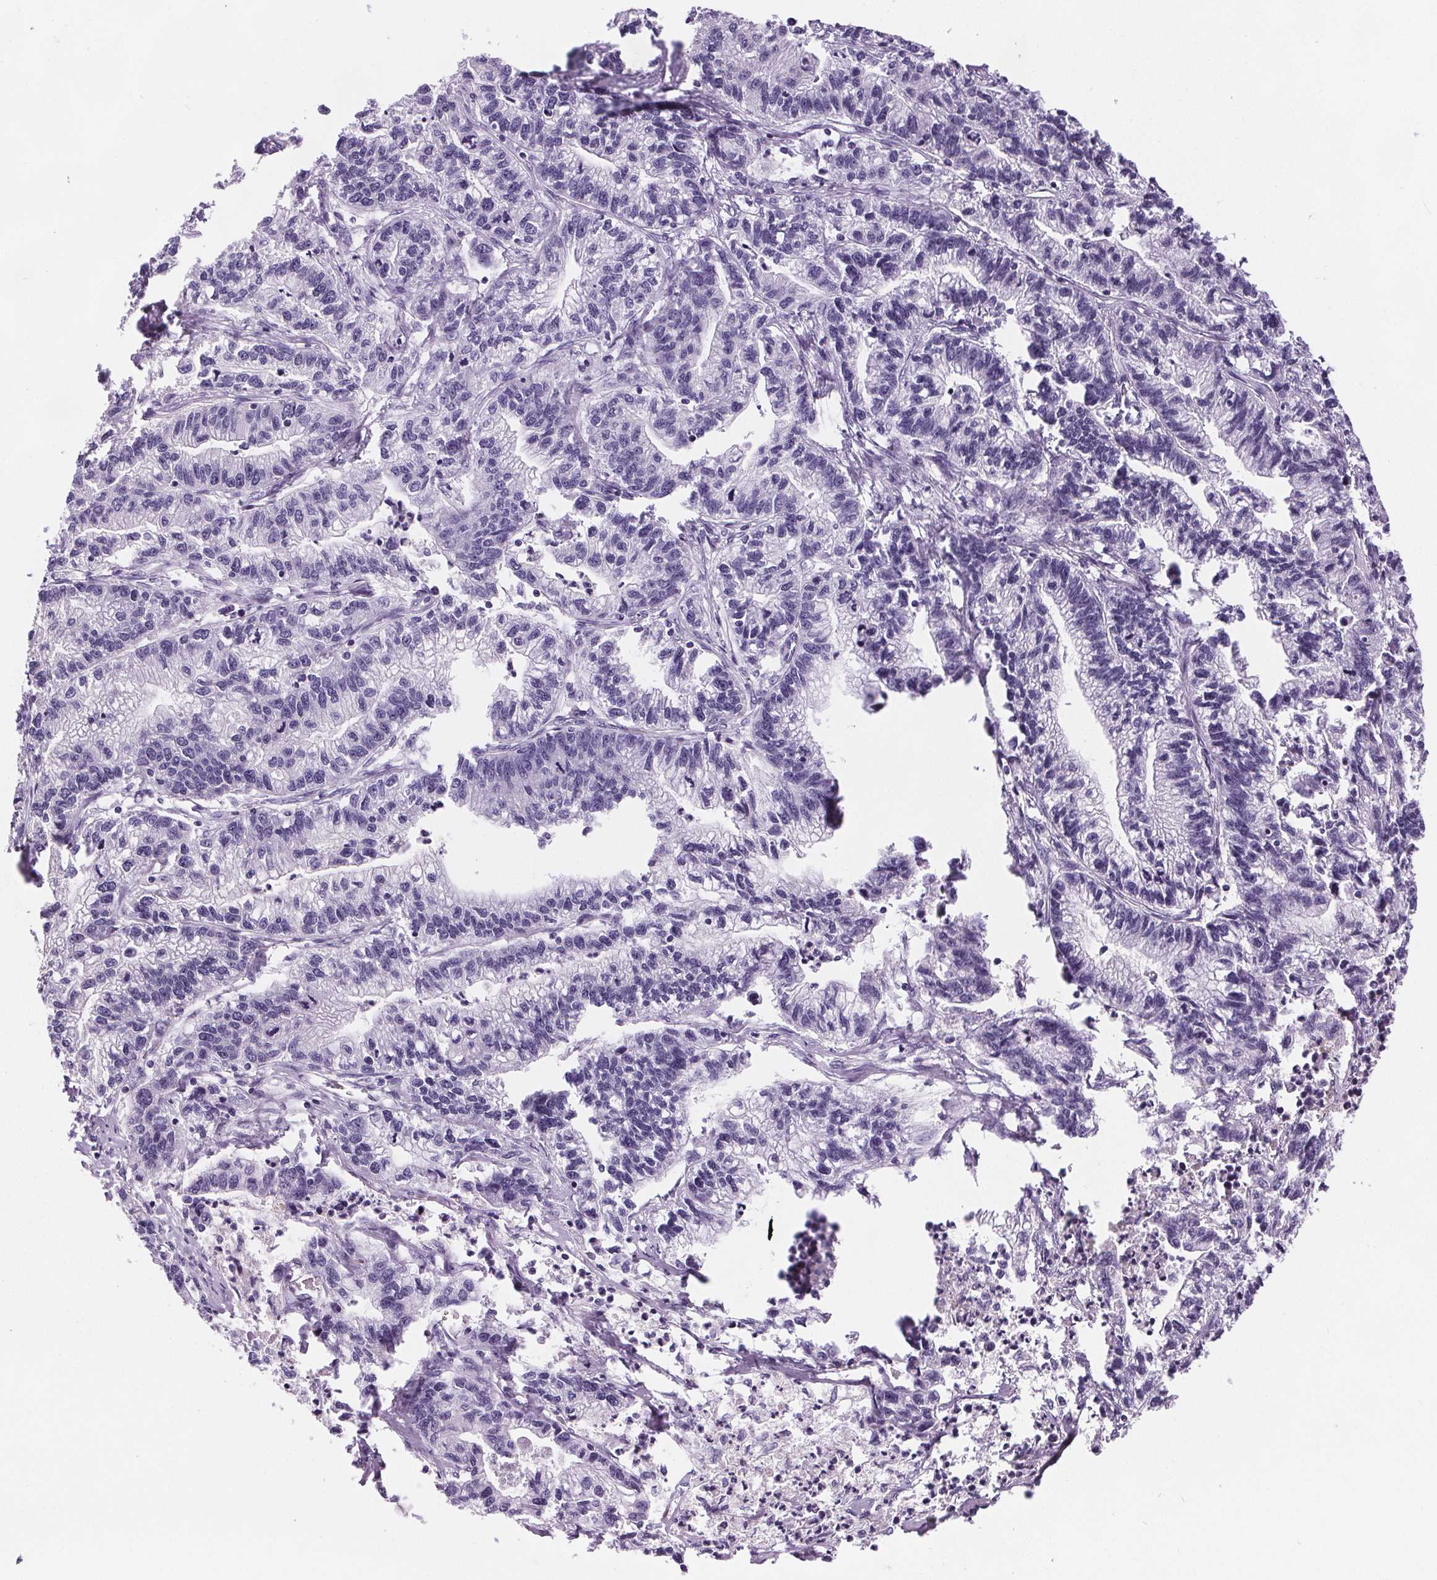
{"staining": {"intensity": "negative", "quantity": "none", "location": "none"}, "tissue": "stomach cancer", "cell_type": "Tumor cells", "image_type": "cancer", "snomed": [{"axis": "morphology", "description": "Adenocarcinoma, NOS"}, {"axis": "topography", "description": "Stomach"}], "caption": "Human stomach adenocarcinoma stained for a protein using immunohistochemistry exhibits no staining in tumor cells.", "gene": "CD5L", "patient": {"sex": "male", "age": 83}}